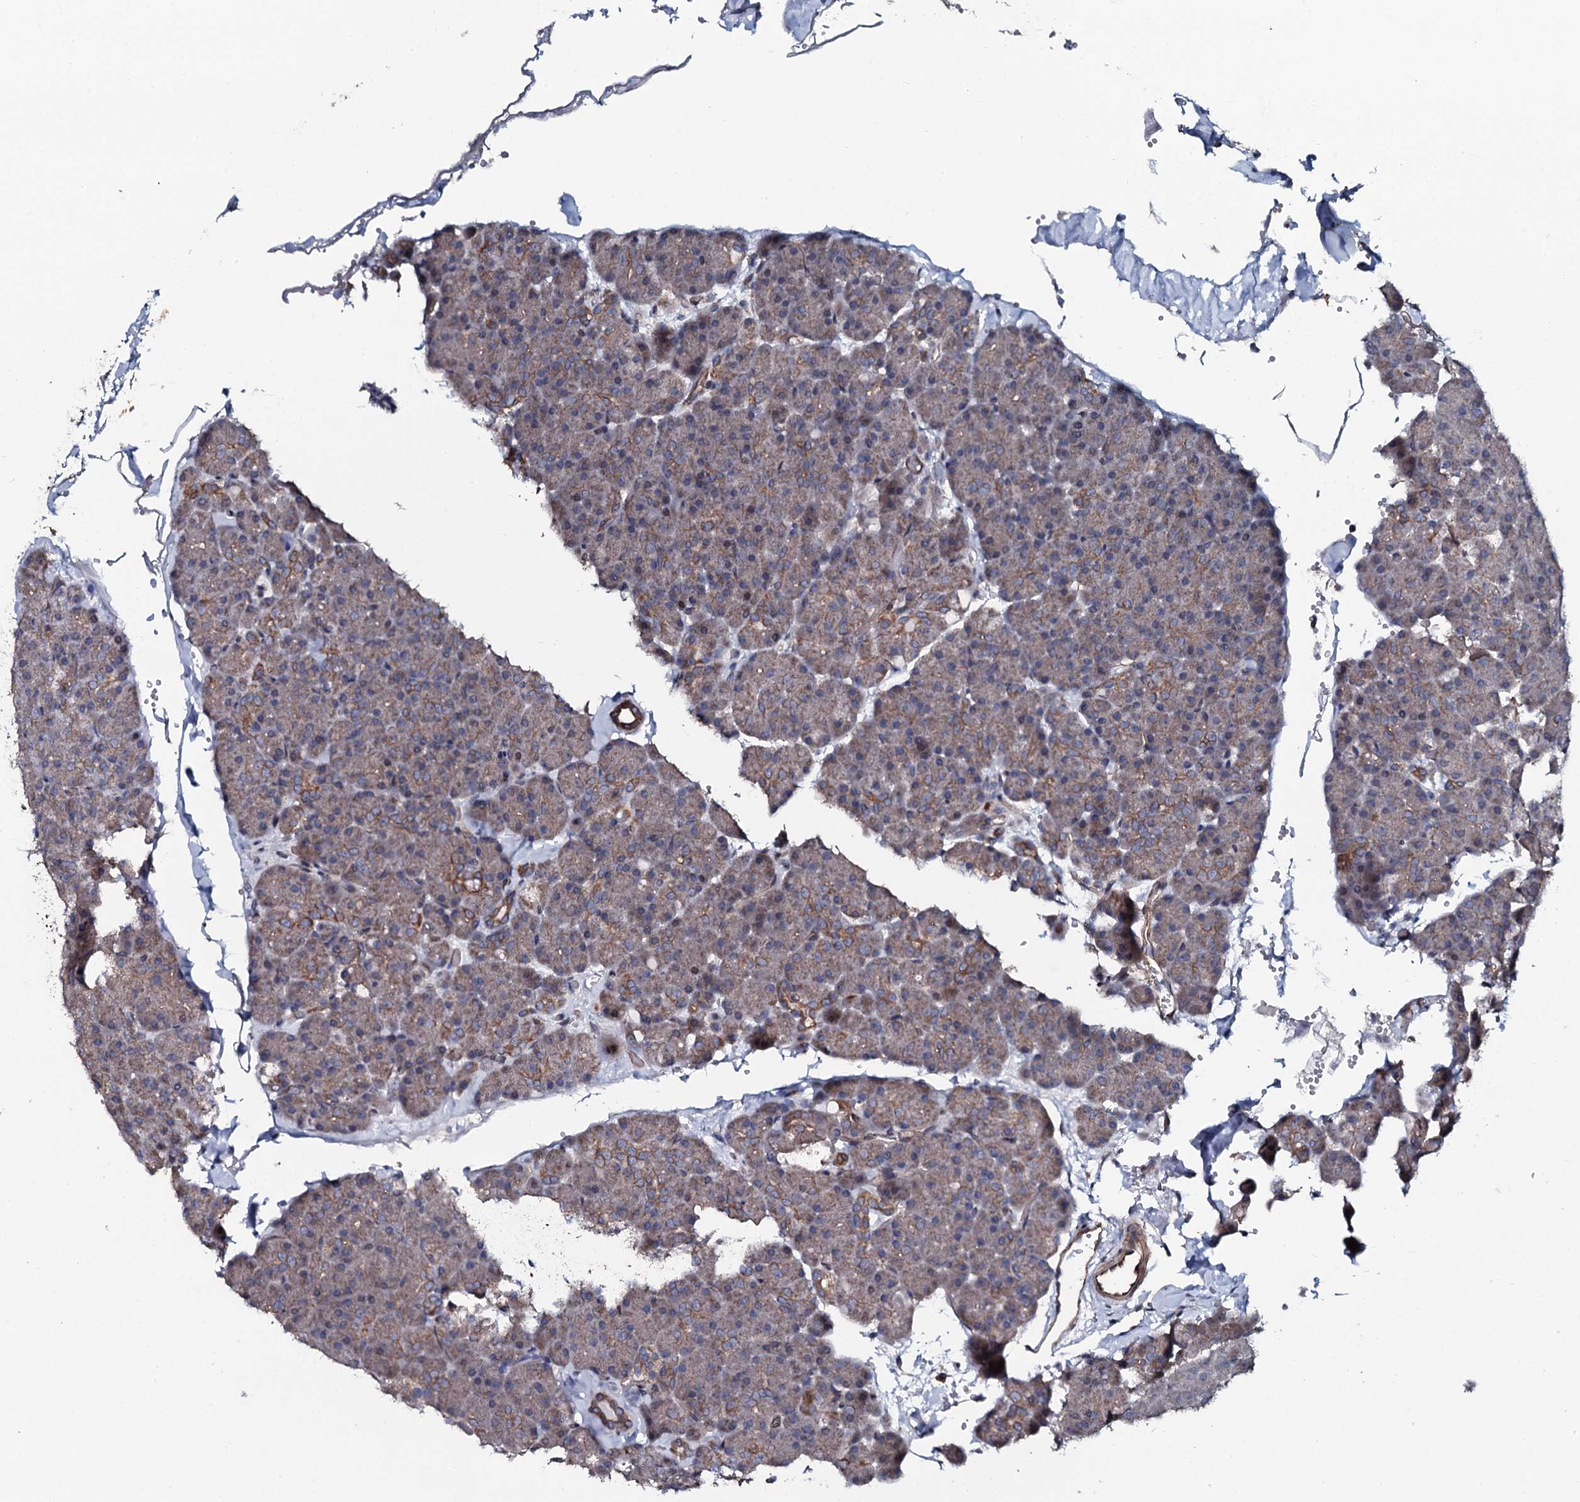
{"staining": {"intensity": "moderate", "quantity": "25%-75%", "location": "cytoplasmic/membranous"}, "tissue": "pancreas", "cell_type": "Exocrine glandular cells", "image_type": "normal", "snomed": [{"axis": "morphology", "description": "Normal tissue, NOS"}, {"axis": "topography", "description": "Pancreas"}], "caption": "Moderate cytoplasmic/membranous positivity is seen in approximately 25%-75% of exocrine glandular cells in benign pancreas.", "gene": "KCTD4", "patient": {"sex": "male", "age": 36}}